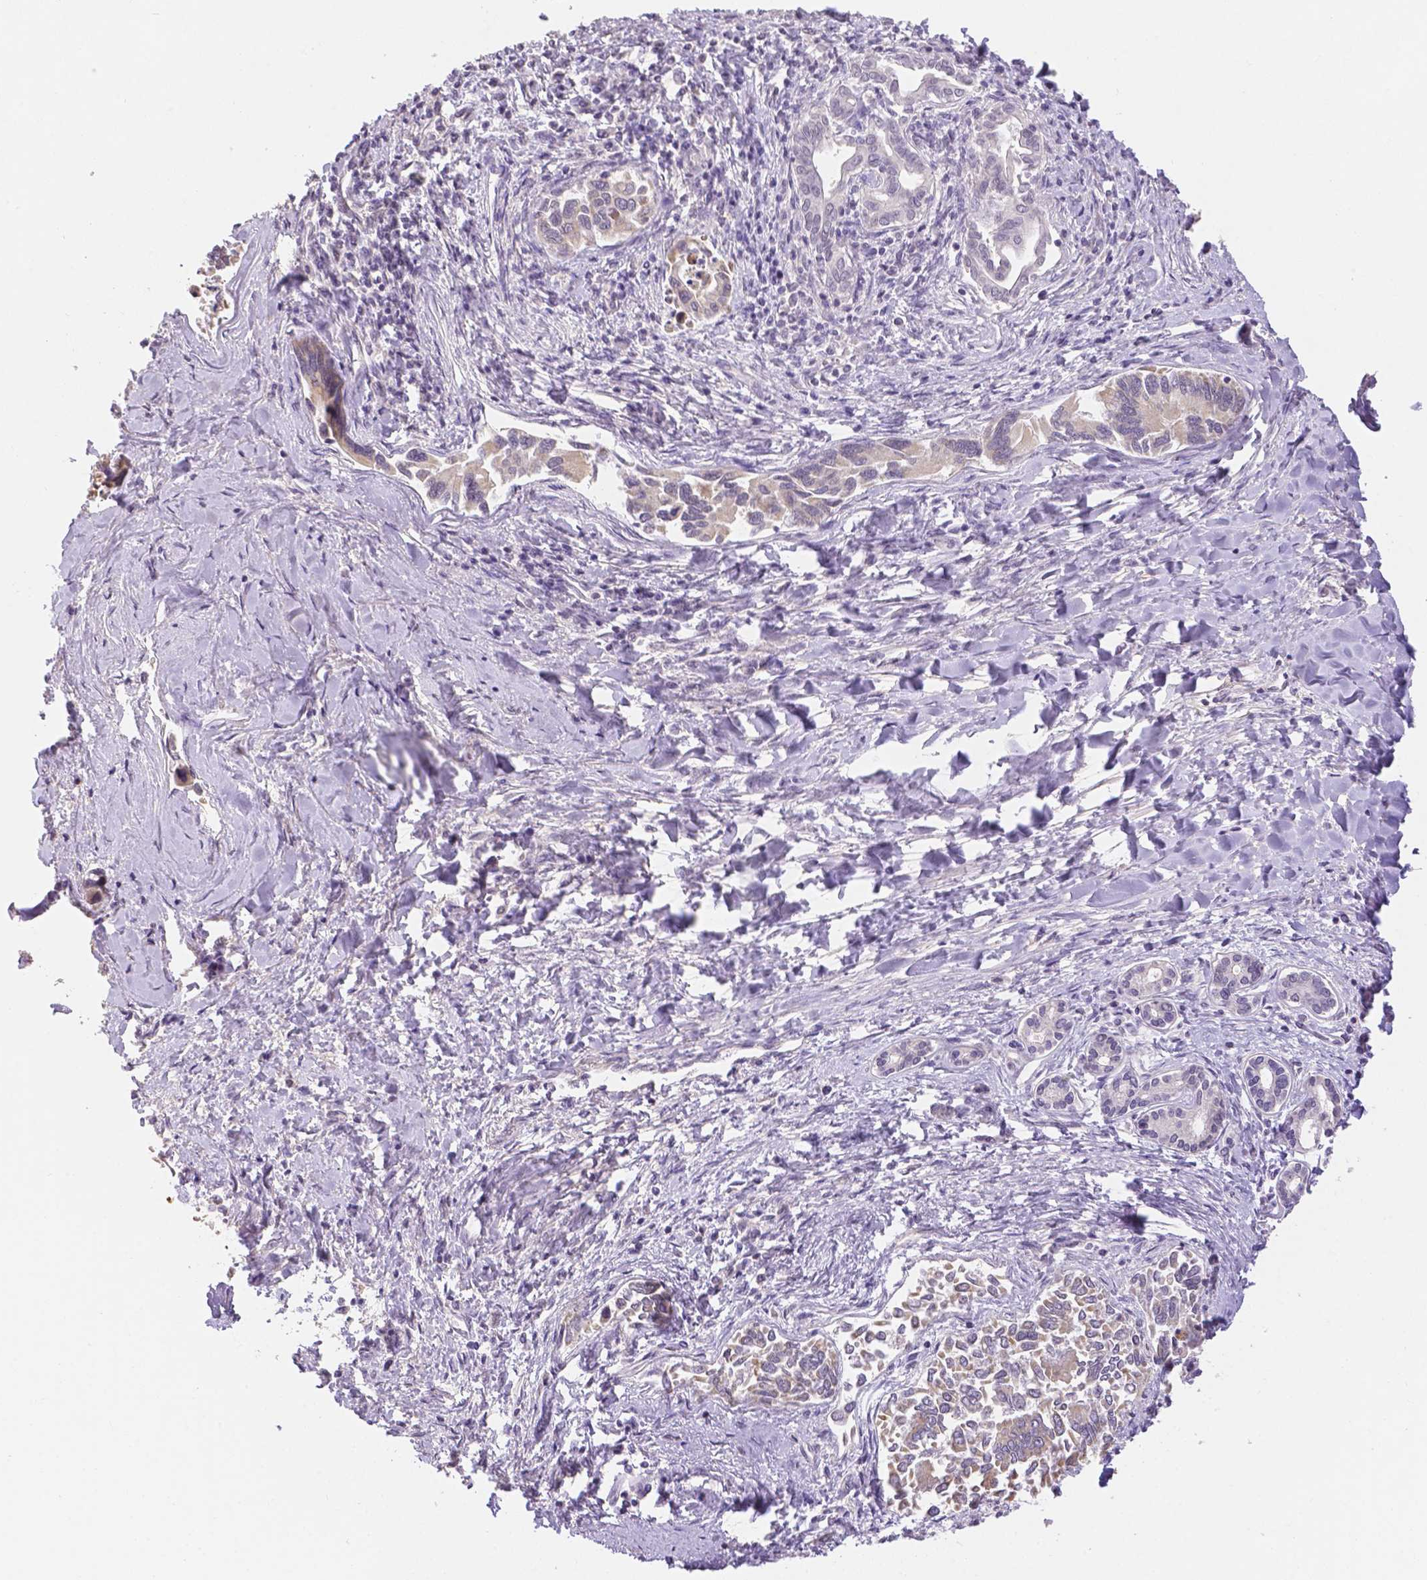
{"staining": {"intensity": "negative", "quantity": "none", "location": "none"}, "tissue": "liver cancer", "cell_type": "Tumor cells", "image_type": "cancer", "snomed": [{"axis": "morphology", "description": "Cholangiocarcinoma"}, {"axis": "topography", "description": "Liver"}], "caption": "Immunohistochemistry of human liver cancer (cholangiocarcinoma) reveals no positivity in tumor cells.", "gene": "ZNF280B", "patient": {"sex": "male", "age": 66}}